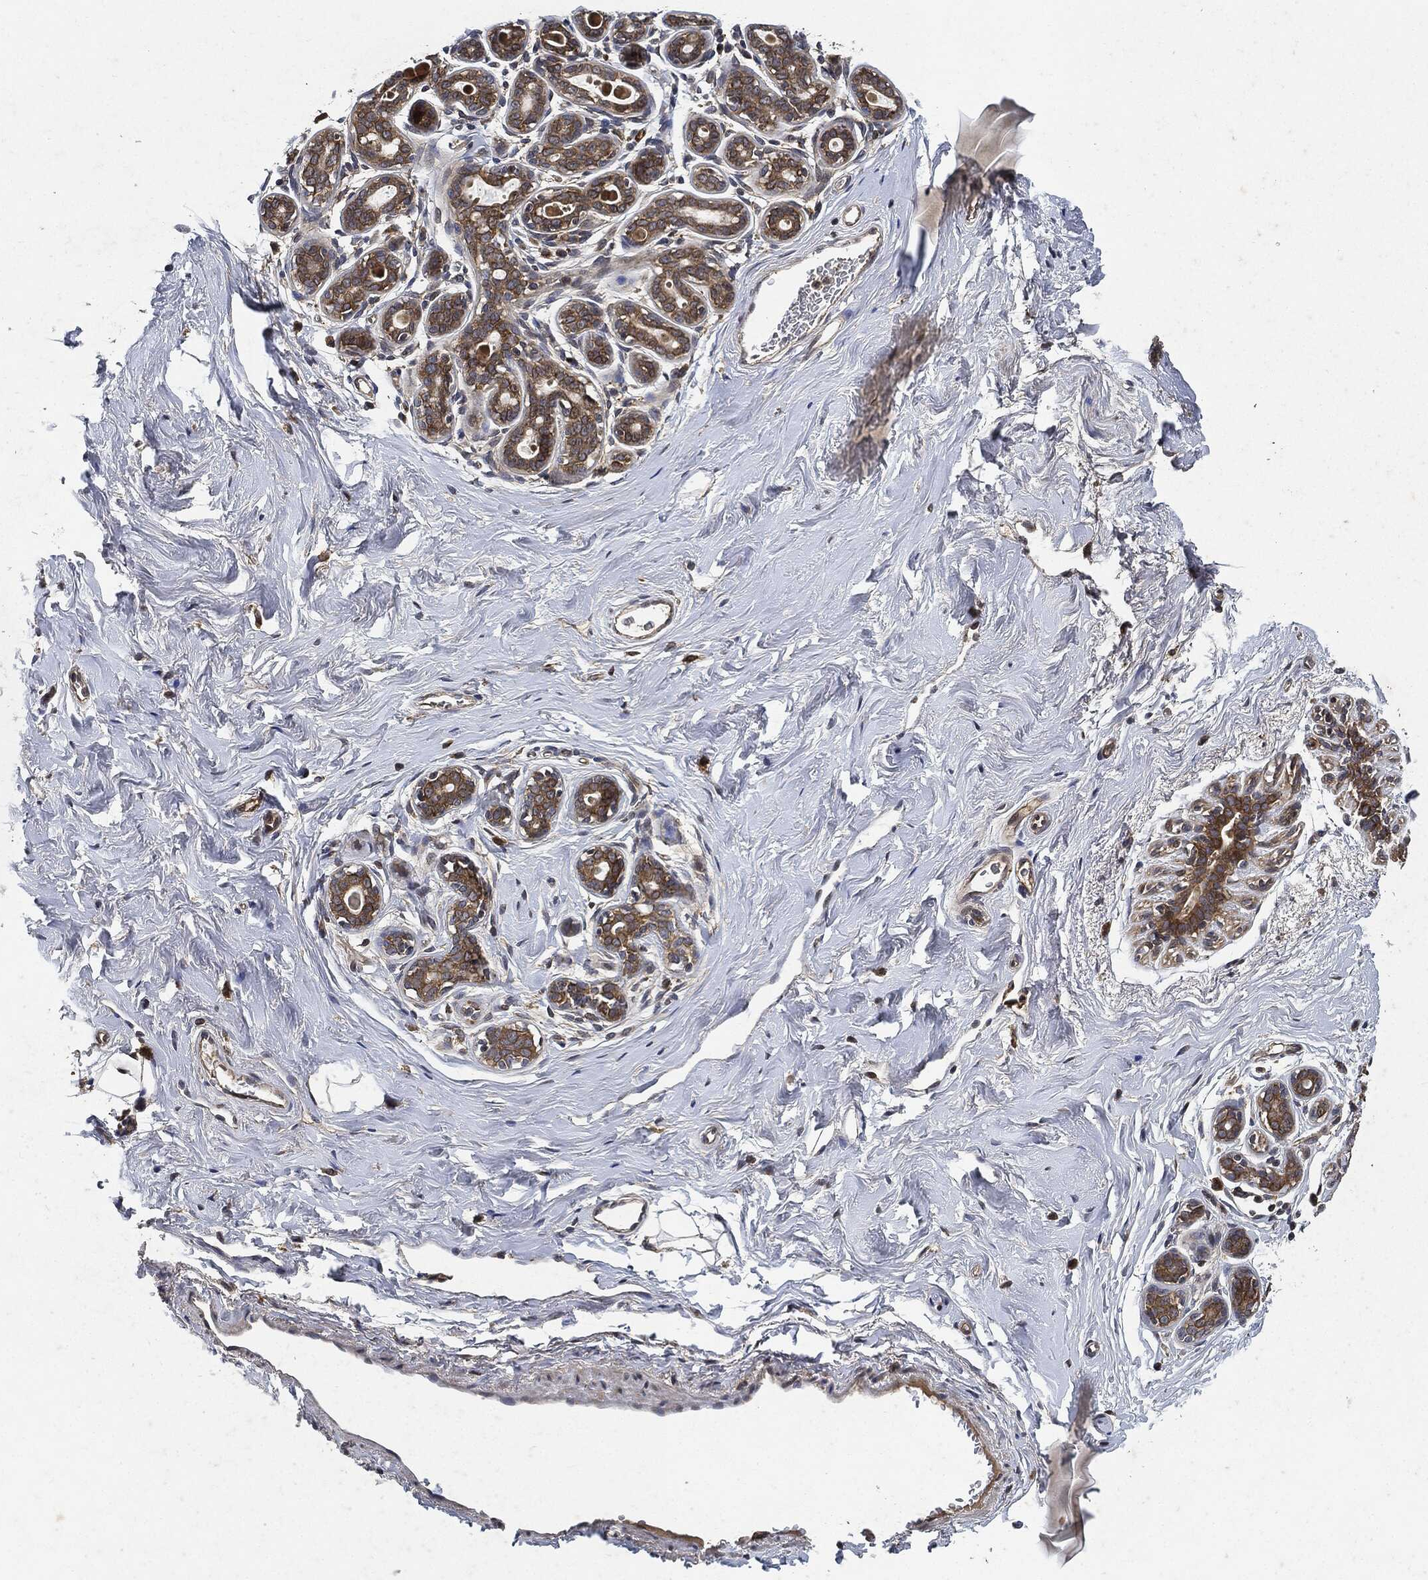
{"staining": {"intensity": "negative", "quantity": "none", "location": "none"}, "tissue": "breast", "cell_type": "Adipocytes", "image_type": "normal", "snomed": [{"axis": "morphology", "description": "Normal tissue, NOS"}, {"axis": "topography", "description": "Skin"}, {"axis": "topography", "description": "Breast"}], "caption": "Protein analysis of normal breast shows no significant expression in adipocytes. The staining was performed using DAB to visualize the protein expression in brown, while the nuclei were stained in blue with hematoxylin (Magnification: 20x).", "gene": "MLST8", "patient": {"sex": "female", "age": 43}}